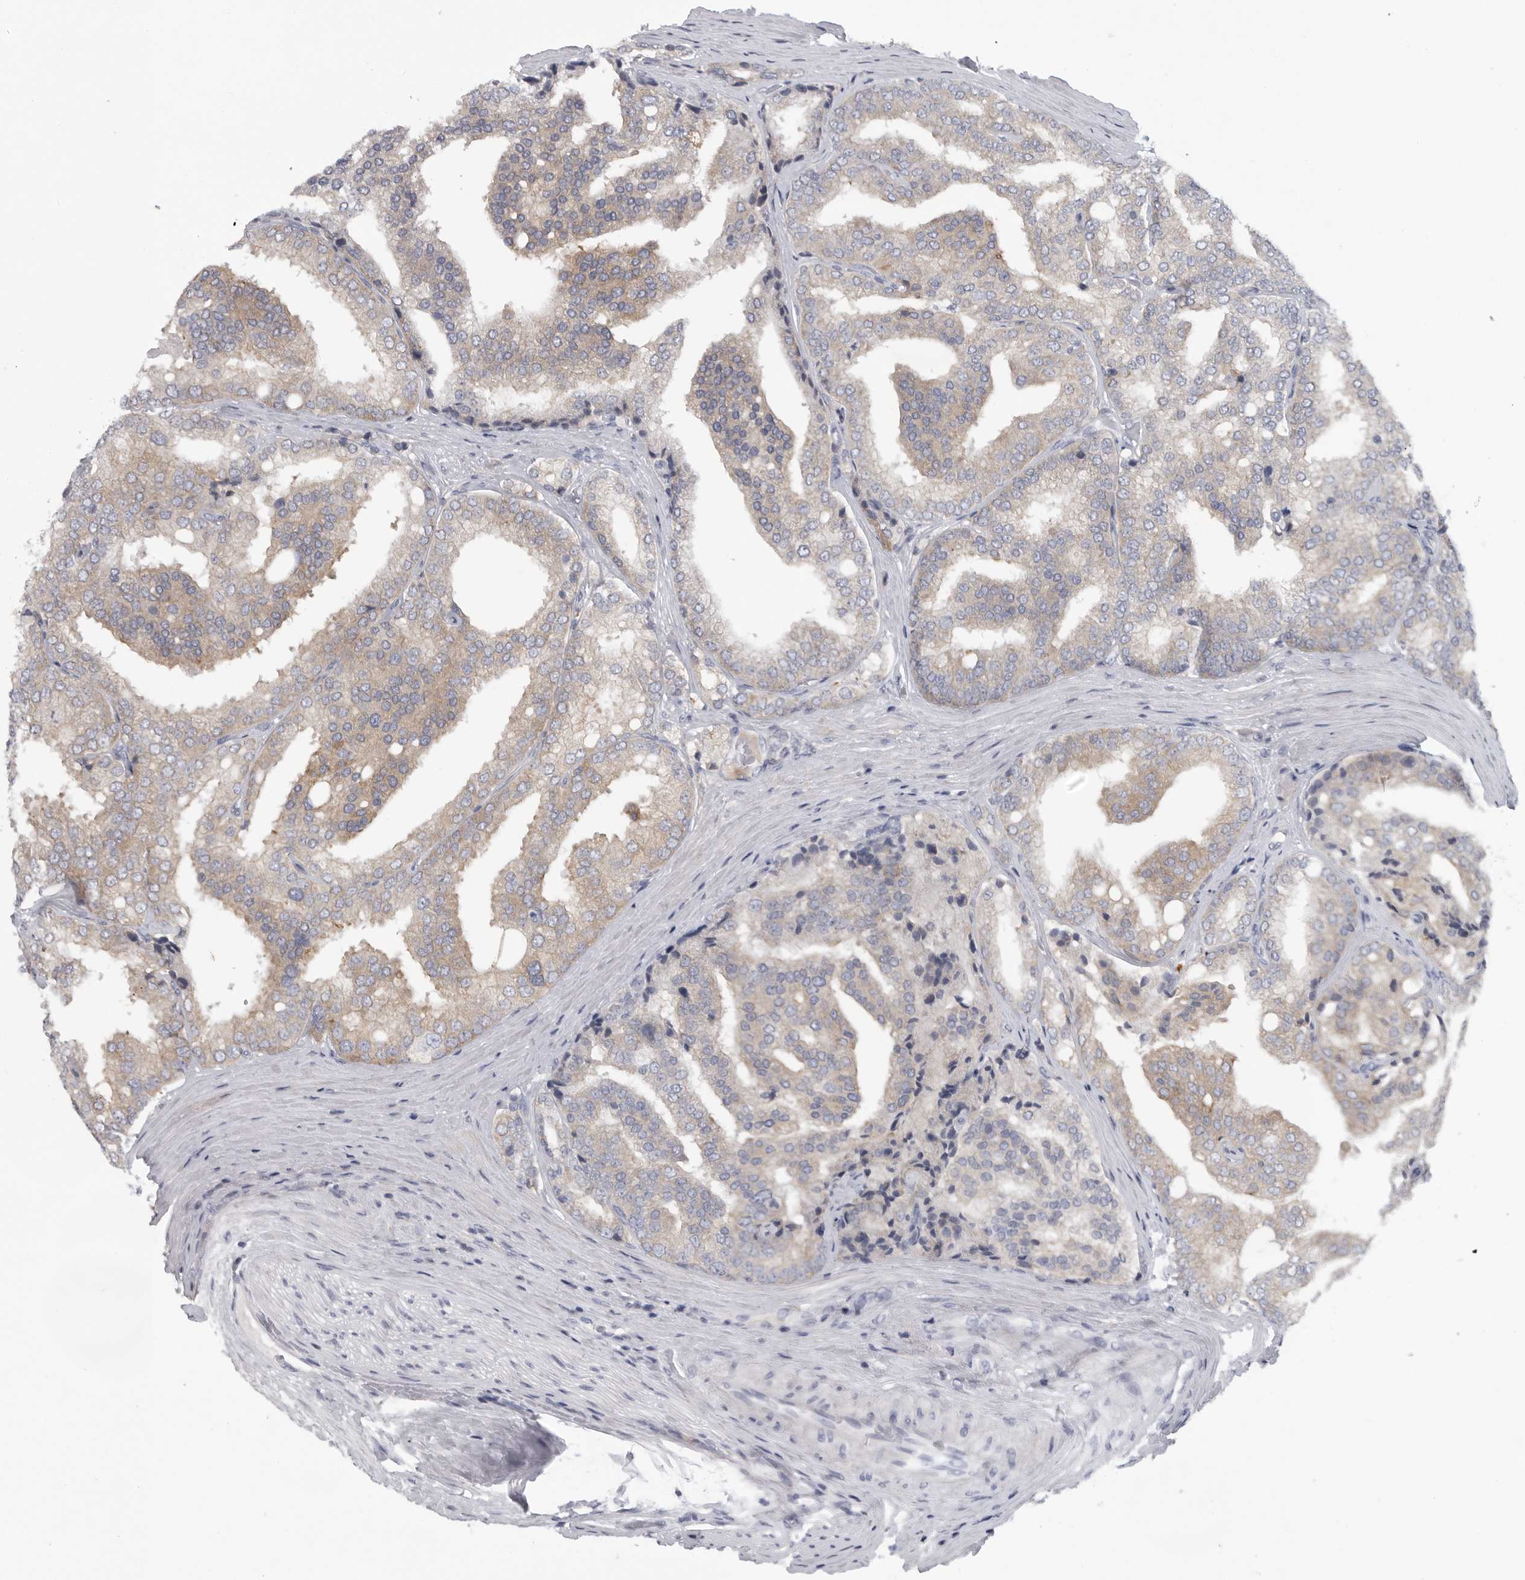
{"staining": {"intensity": "moderate", "quantity": ">75%", "location": "cytoplasmic/membranous"}, "tissue": "prostate cancer", "cell_type": "Tumor cells", "image_type": "cancer", "snomed": [{"axis": "morphology", "description": "Adenocarcinoma, High grade"}, {"axis": "topography", "description": "Prostate"}], "caption": "Adenocarcinoma (high-grade) (prostate) stained with DAB IHC shows medium levels of moderate cytoplasmic/membranous positivity in approximately >75% of tumor cells.", "gene": "USP24", "patient": {"sex": "male", "age": 50}}